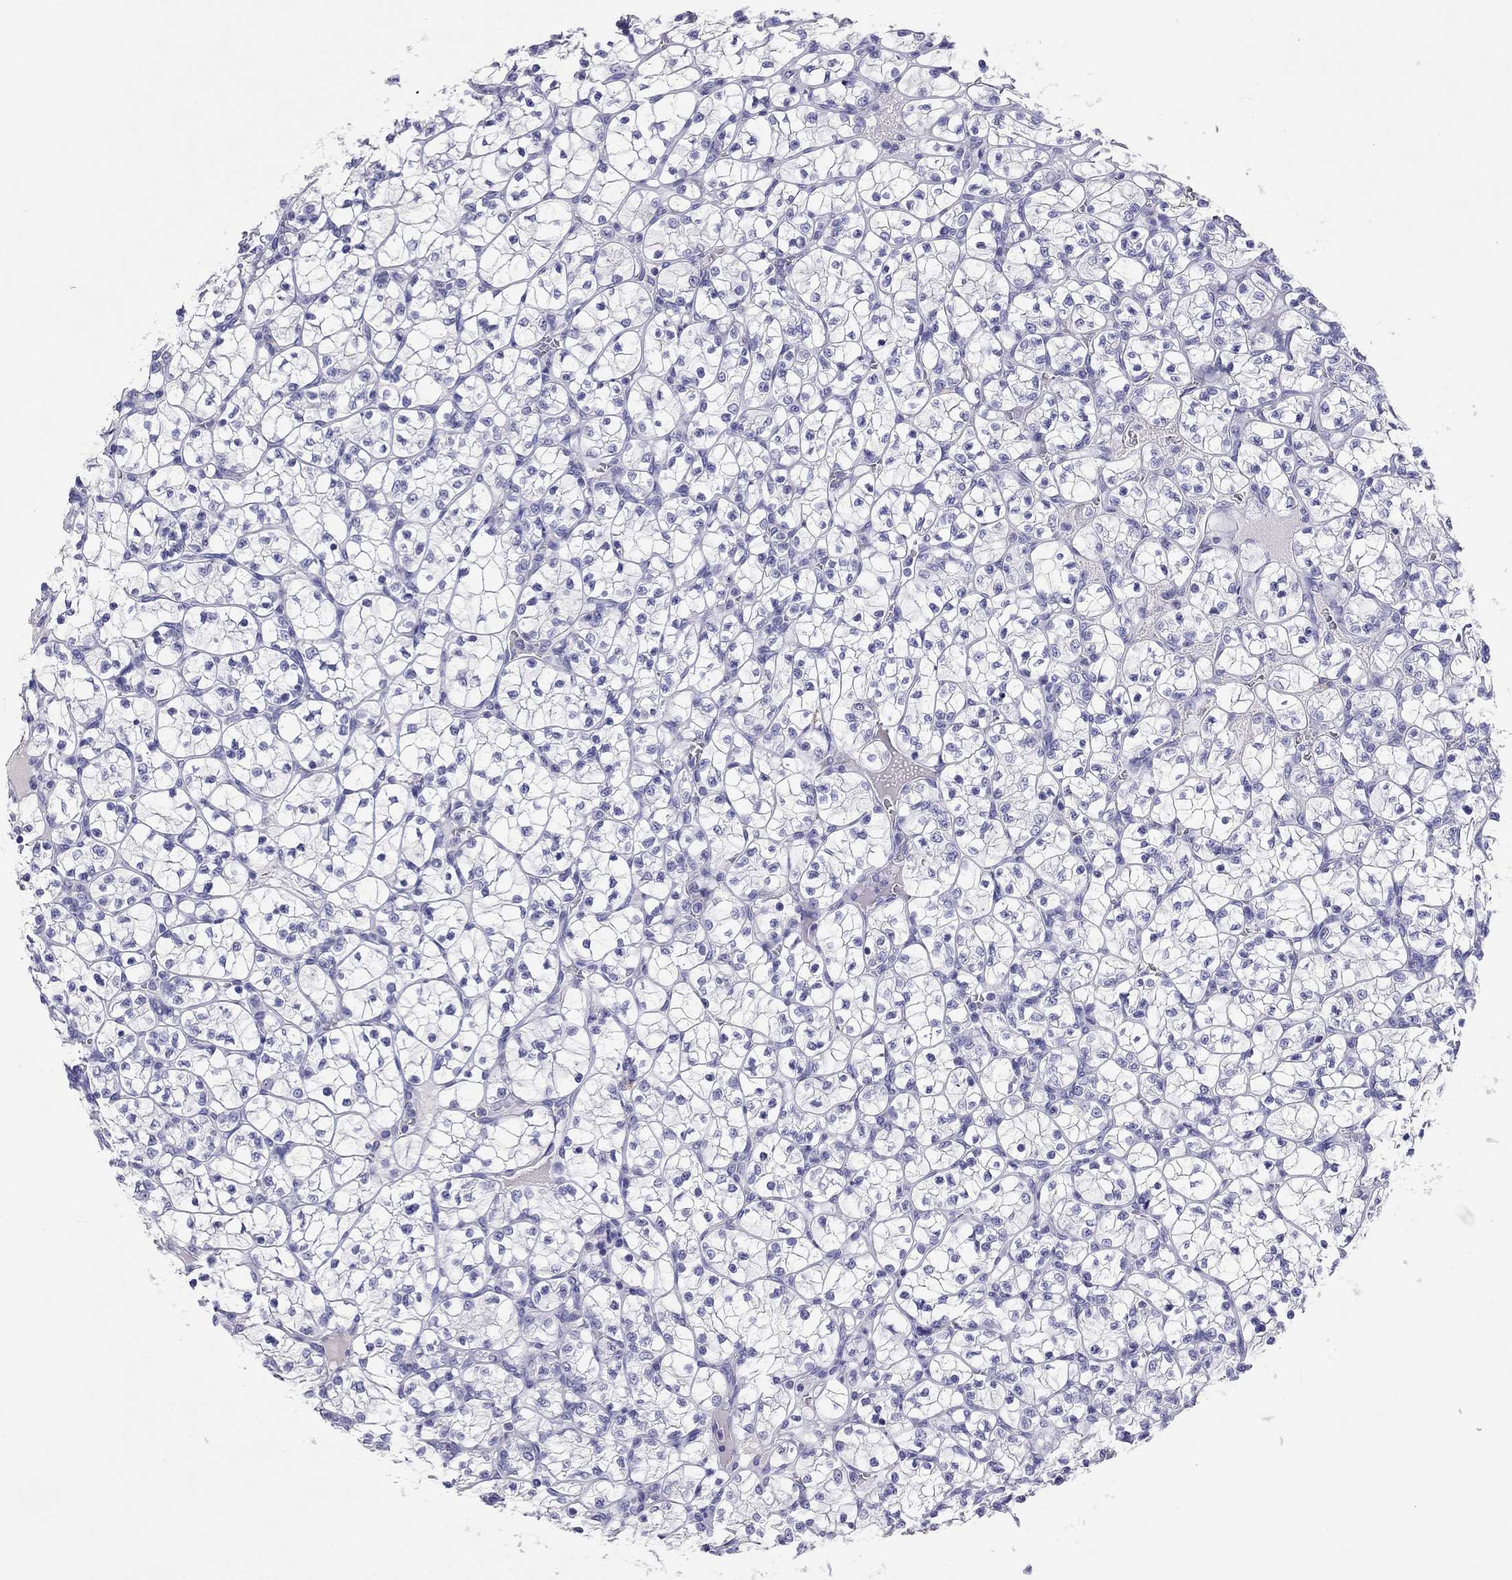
{"staining": {"intensity": "negative", "quantity": "none", "location": "none"}, "tissue": "renal cancer", "cell_type": "Tumor cells", "image_type": "cancer", "snomed": [{"axis": "morphology", "description": "Adenocarcinoma, NOS"}, {"axis": "topography", "description": "Kidney"}], "caption": "This is a photomicrograph of immunohistochemistry (IHC) staining of renal cancer (adenocarcinoma), which shows no staining in tumor cells.", "gene": "CALHM1", "patient": {"sex": "female", "age": 89}}